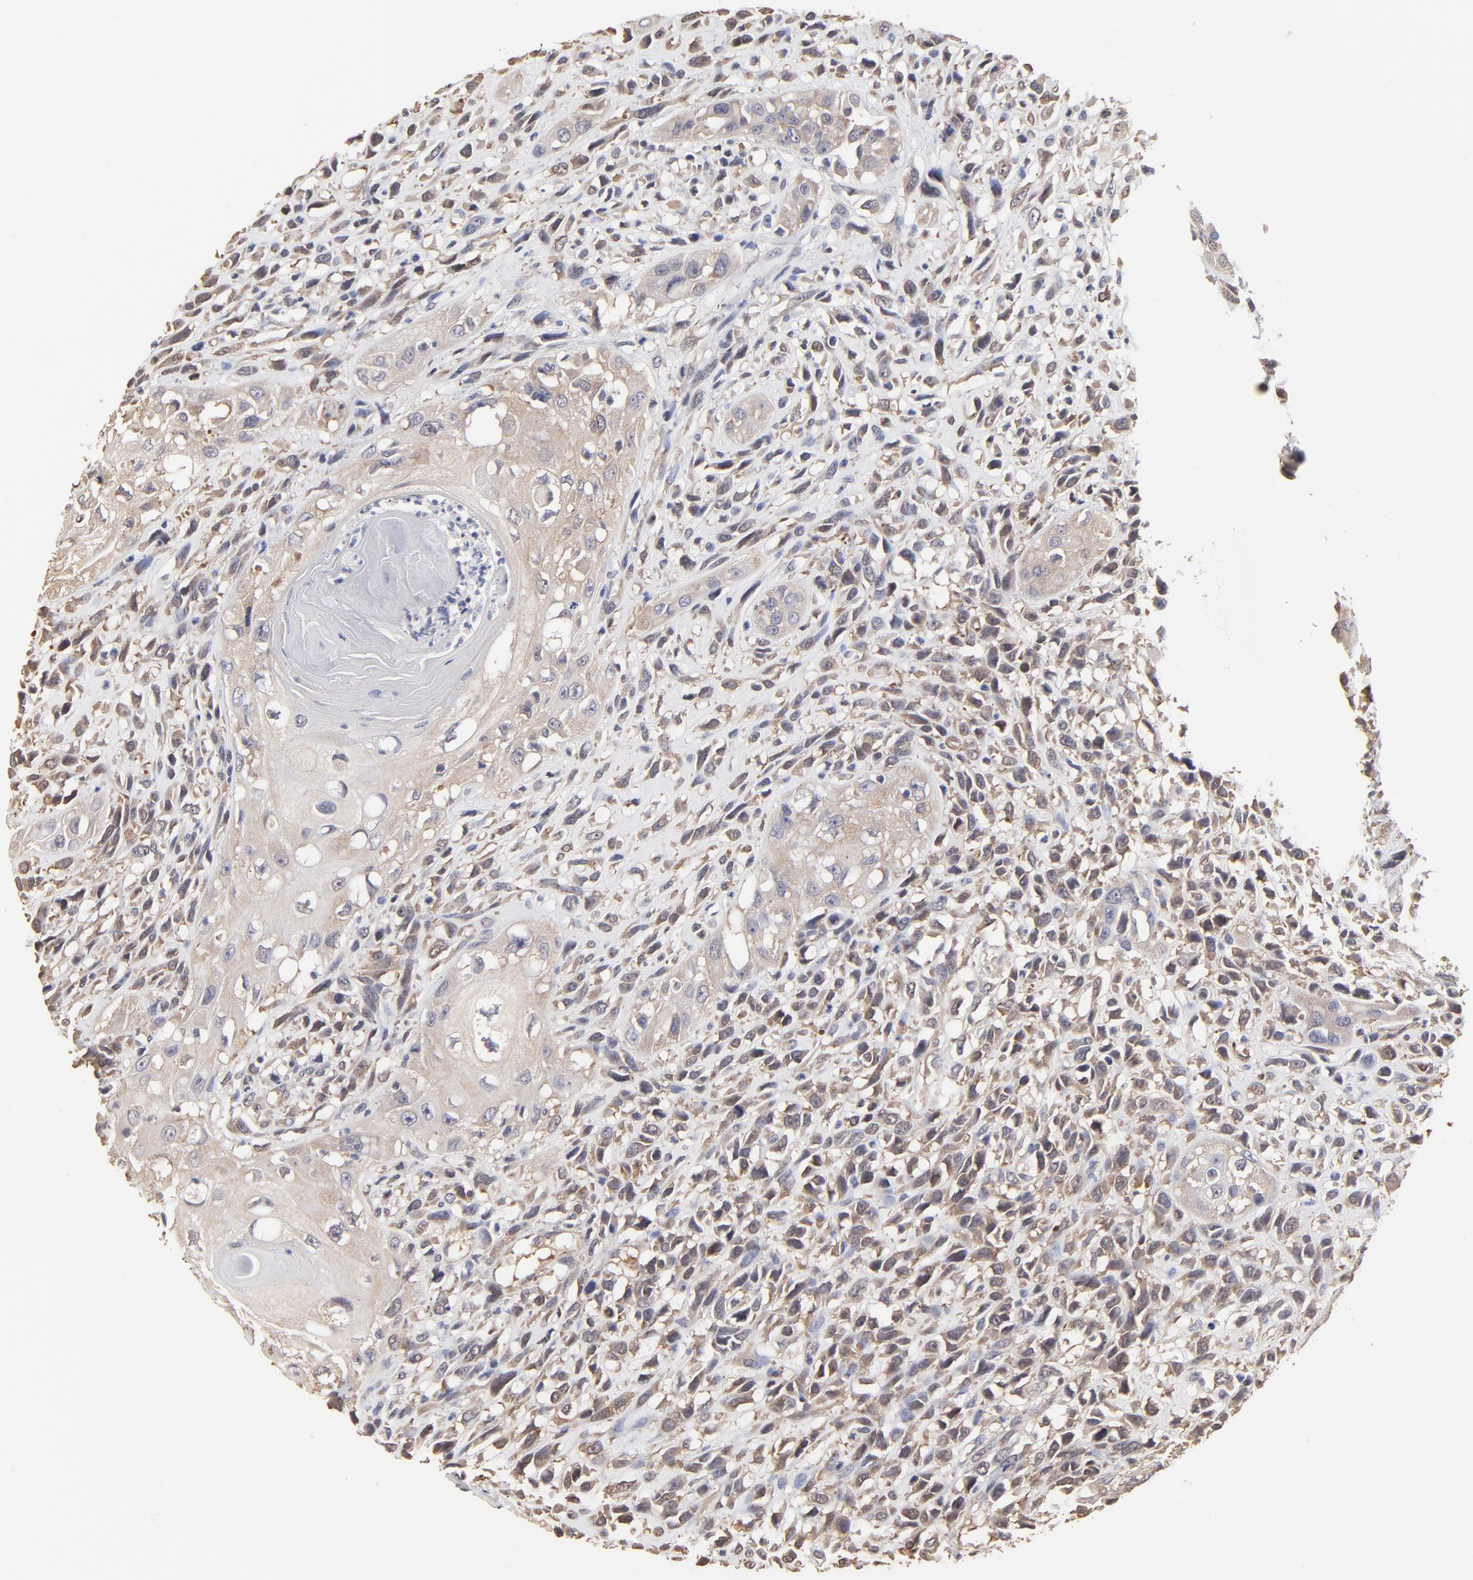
{"staining": {"intensity": "moderate", "quantity": ">75%", "location": "cytoplasmic/membranous"}, "tissue": "head and neck cancer", "cell_type": "Tumor cells", "image_type": "cancer", "snomed": [{"axis": "morphology", "description": "Necrosis, NOS"}, {"axis": "morphology", "description": "Neoplasm, malignant, NOS"}, {"axis": "topography", "description": "Salivary gland"}, {"axis": "topography", "description": "Head-Neck"}], "caption": "Immunohistochemistry (IHC) image of neoplastic tissue: human head and neck malignant neoplasm stained using immunohistochemistry demonstrates medium levels of moderate protein expression localized specifically in the cytoplasmic/membranous of tumor cells, appearing as a cytoplasmic/membranous brown color.", "gene": "CCT2", "patient": {"sex": "male", "age": 43}}